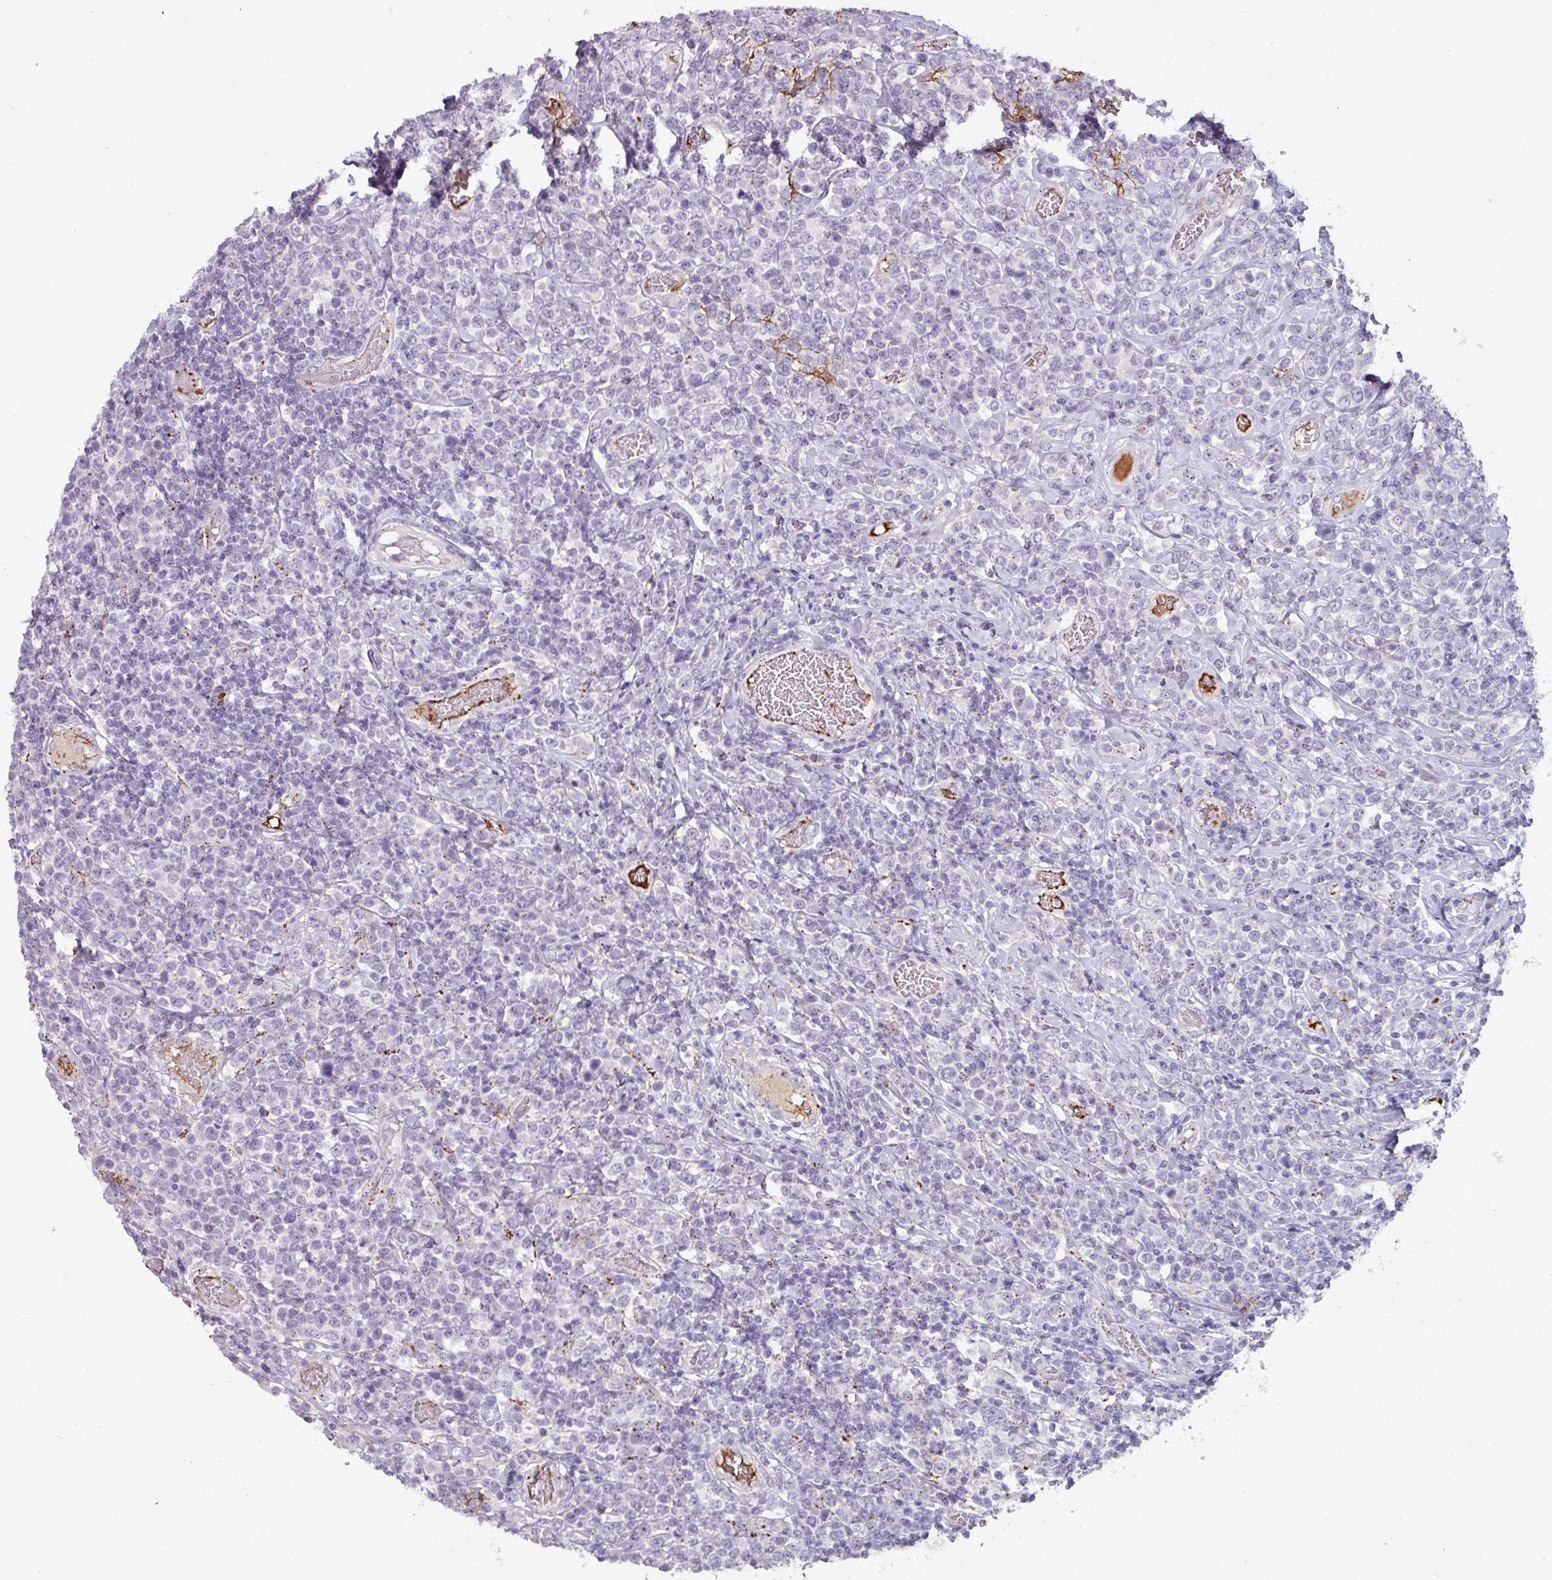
{"staining": {"intensity": "negative", "quantity": "none", "location": "none"}, "tissue": "lymphoma", "cell_type": "Tumor cells", "image_type": "cancer", "snomed": [{"axis": "morphology", "description": "Malignant lymphoma, non-Hodgkin's type, High grade"}, {"axis": "topography", "description": "Soft tissue"}], "caption": "Tumor cells show no significant protein positivity in lymphoma.", "gene": "PLIN2", "patient": {"sex": "female", "age": 56}}